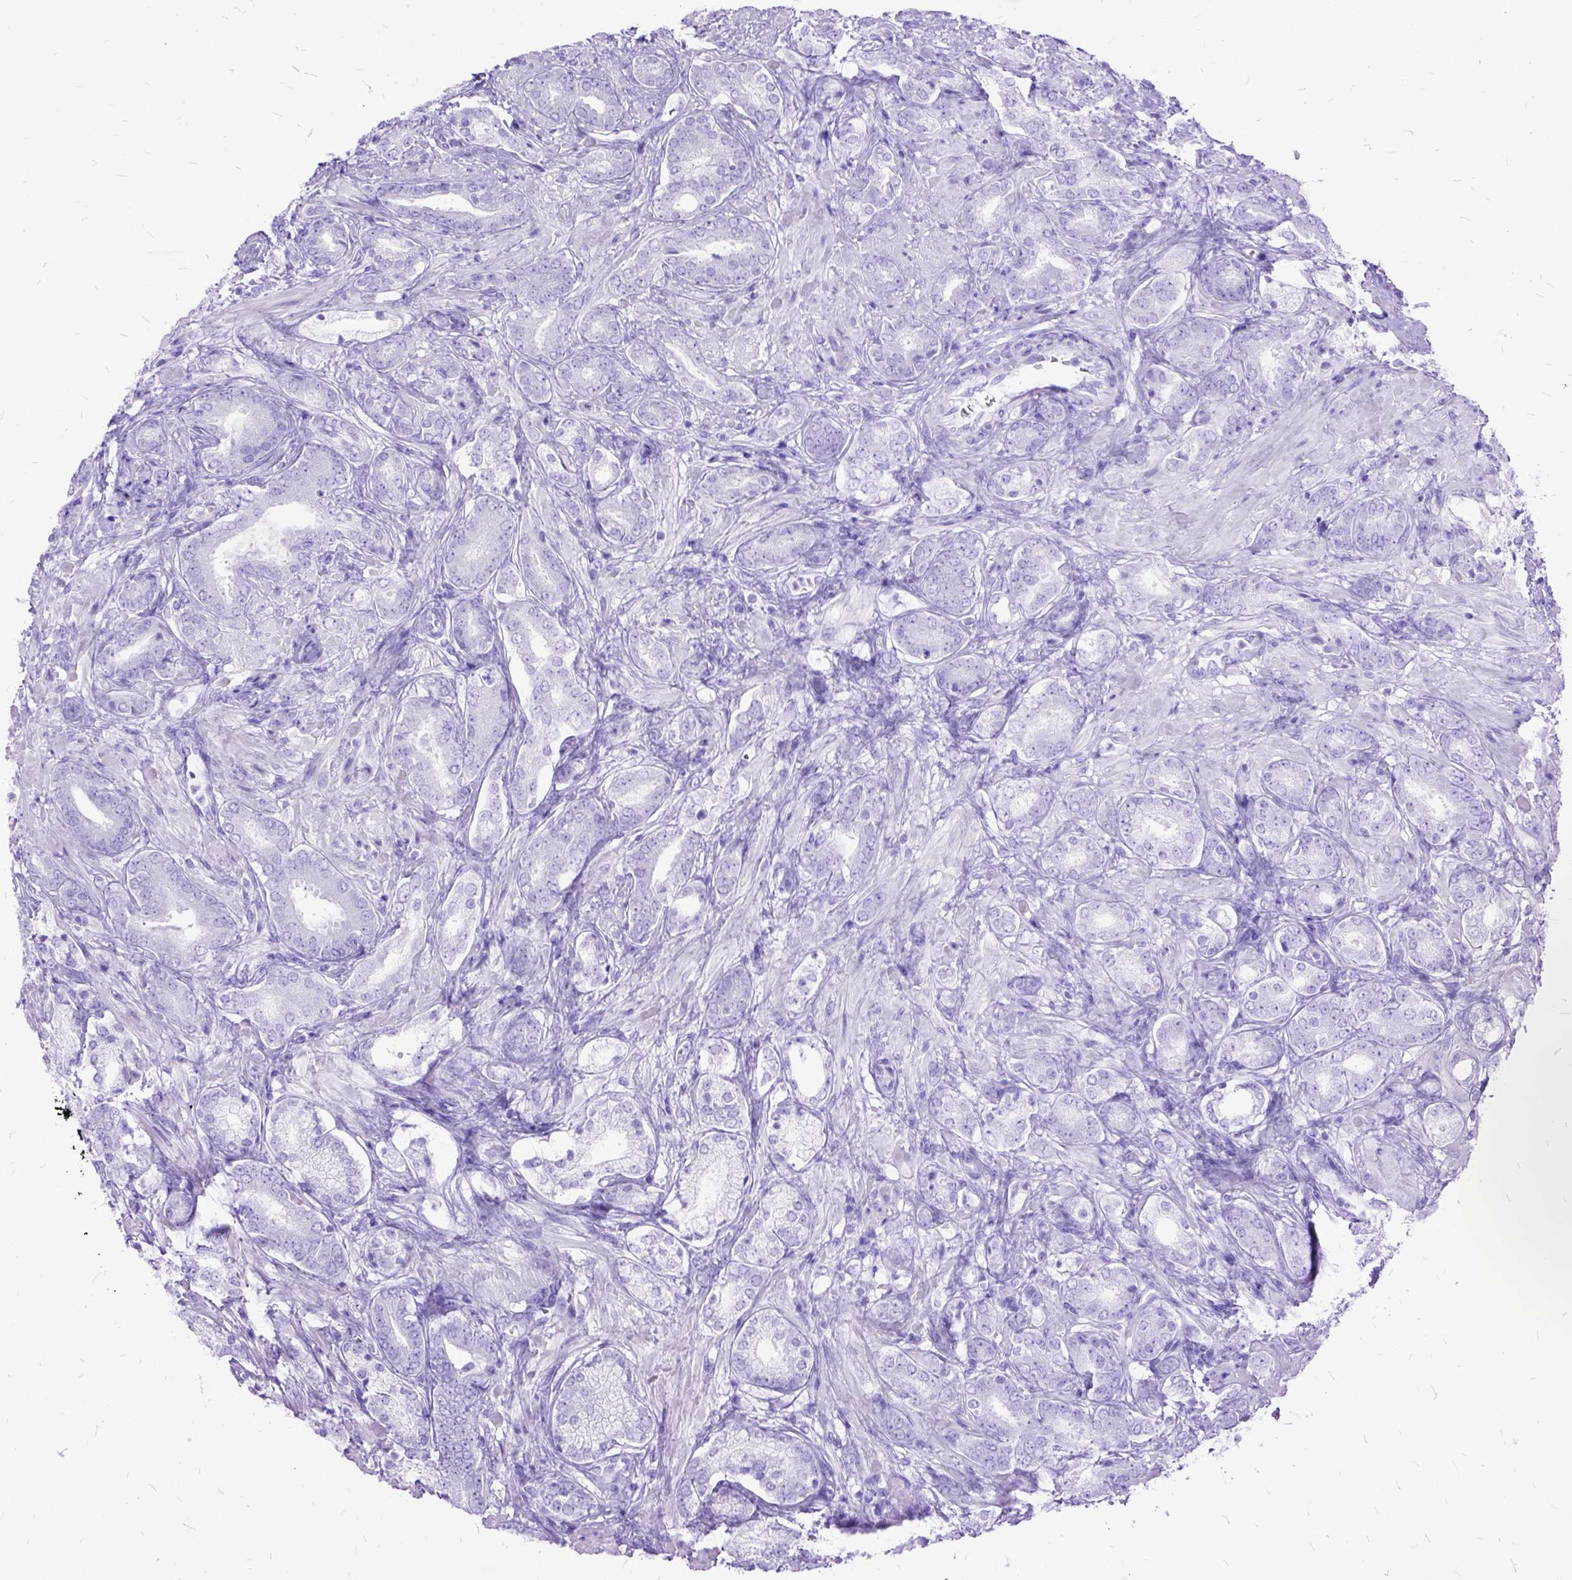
{"staining": {"intensity": "negative", "quantity": "none", "location": "none"}, "tissue": "prostate cancer", "cell_type": "Tumor cells", "image_type": "cancer", "snomed": [{"axis": "morphology", "description": "Adenocarcinoma, High grade"}, {"axis": "topography", "description": "Prostate"}], "caption": "The immunohistochemistry (IHC) micrograph has no significant staining in tumor cells of prostate cancer (adenocarcinoma (high-grade)) tissue. The staining was performed using DAB (3,3'-diaminobenzidine) to visualize the protein expression in brown, while the nuclei were stained in blue with hematoxylin (Magnification: 20x).", "gene": "DNAH2", "patient": {"sex": "male", "age": 56}}